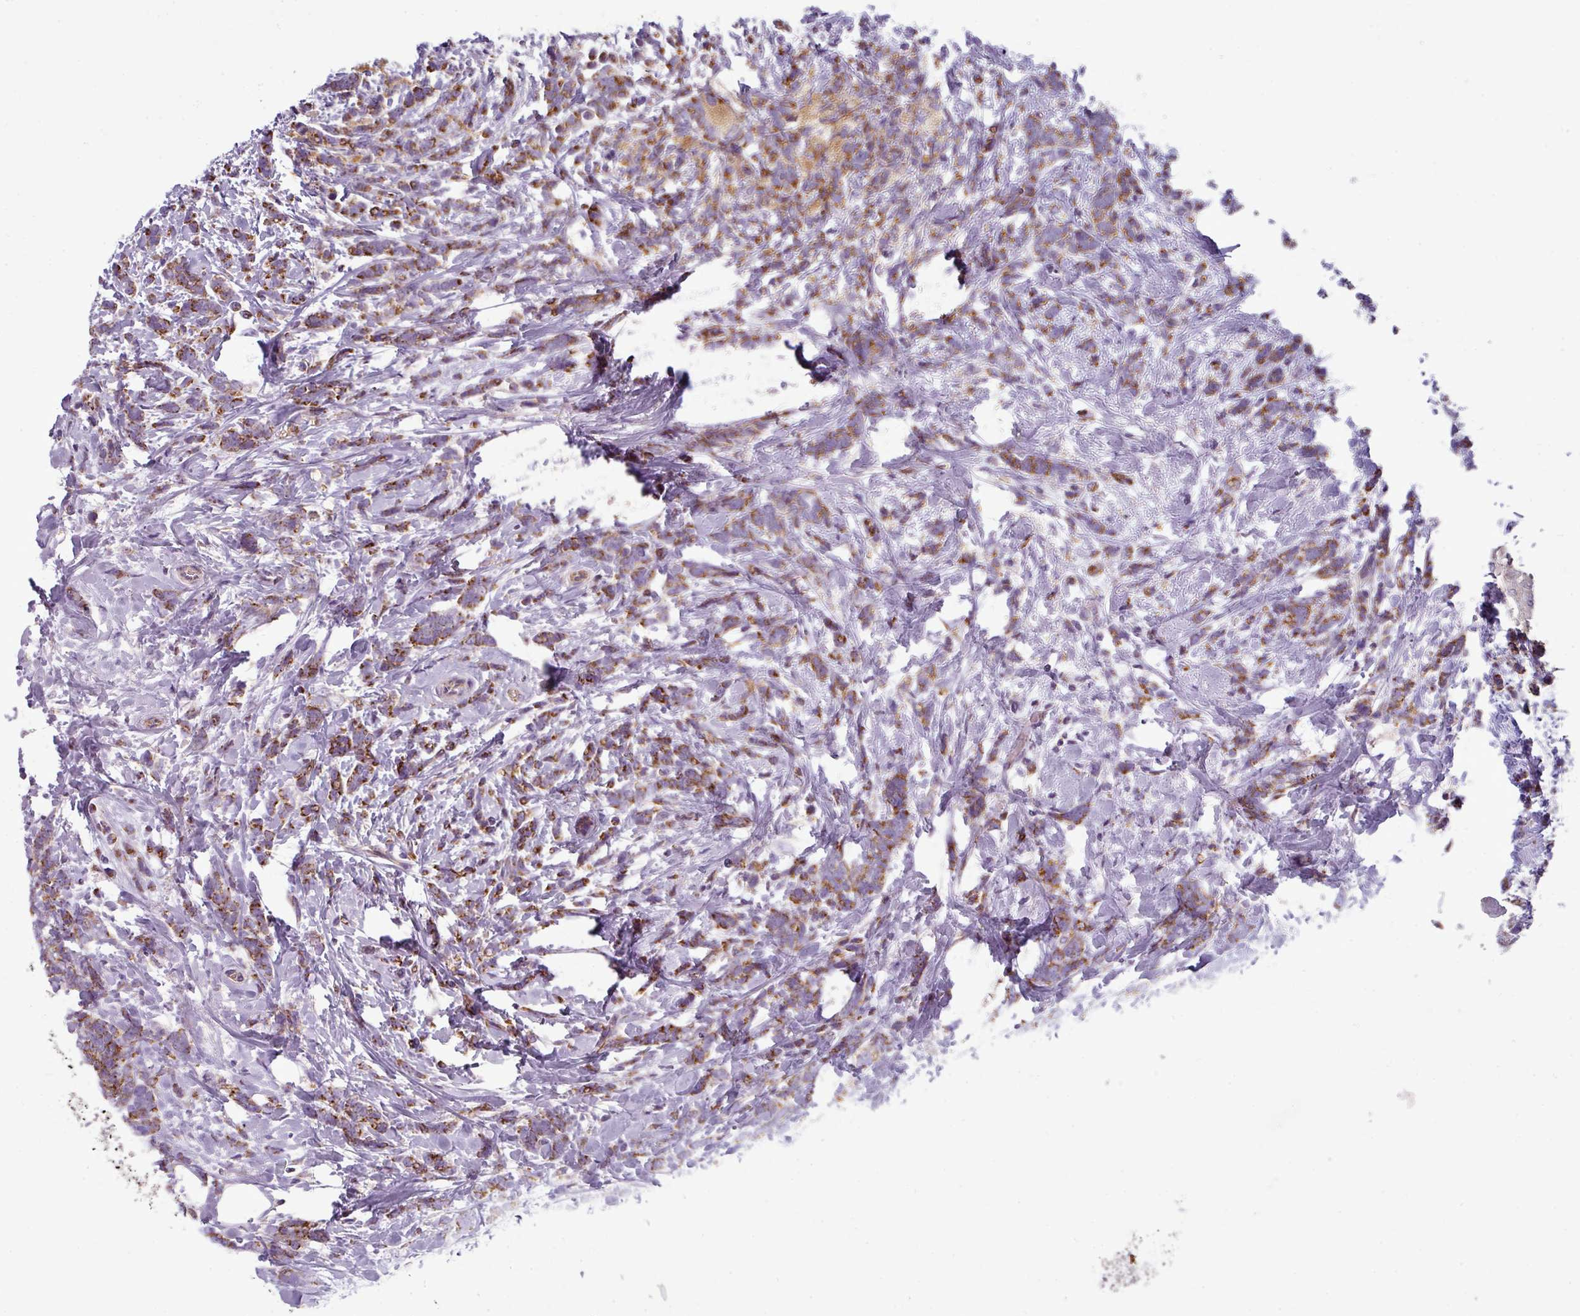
{"staining": {"intensity": "moderate", "quantity": ">75%", "location": "cytoplasmic/membranous"}, "tissue": "breast cancer", "cell_type": "Tumor cells", "image_type": "cancer", "snomed": [{"axis": "morphology", "description": "Lobular carcinoma"}, {"axis": "topography", "description": "Breast"}], "caption": "Tumor cells exhibit medium levels of moderate cytoplasmic/membranous staining in about >75% of cells in breast lobular carcinoma. Ihc stains the protein of interest in brown and the nuclei are stained blue.", "gene": "PNMA6A", "patient": {"sex": "female", "age": 58}}